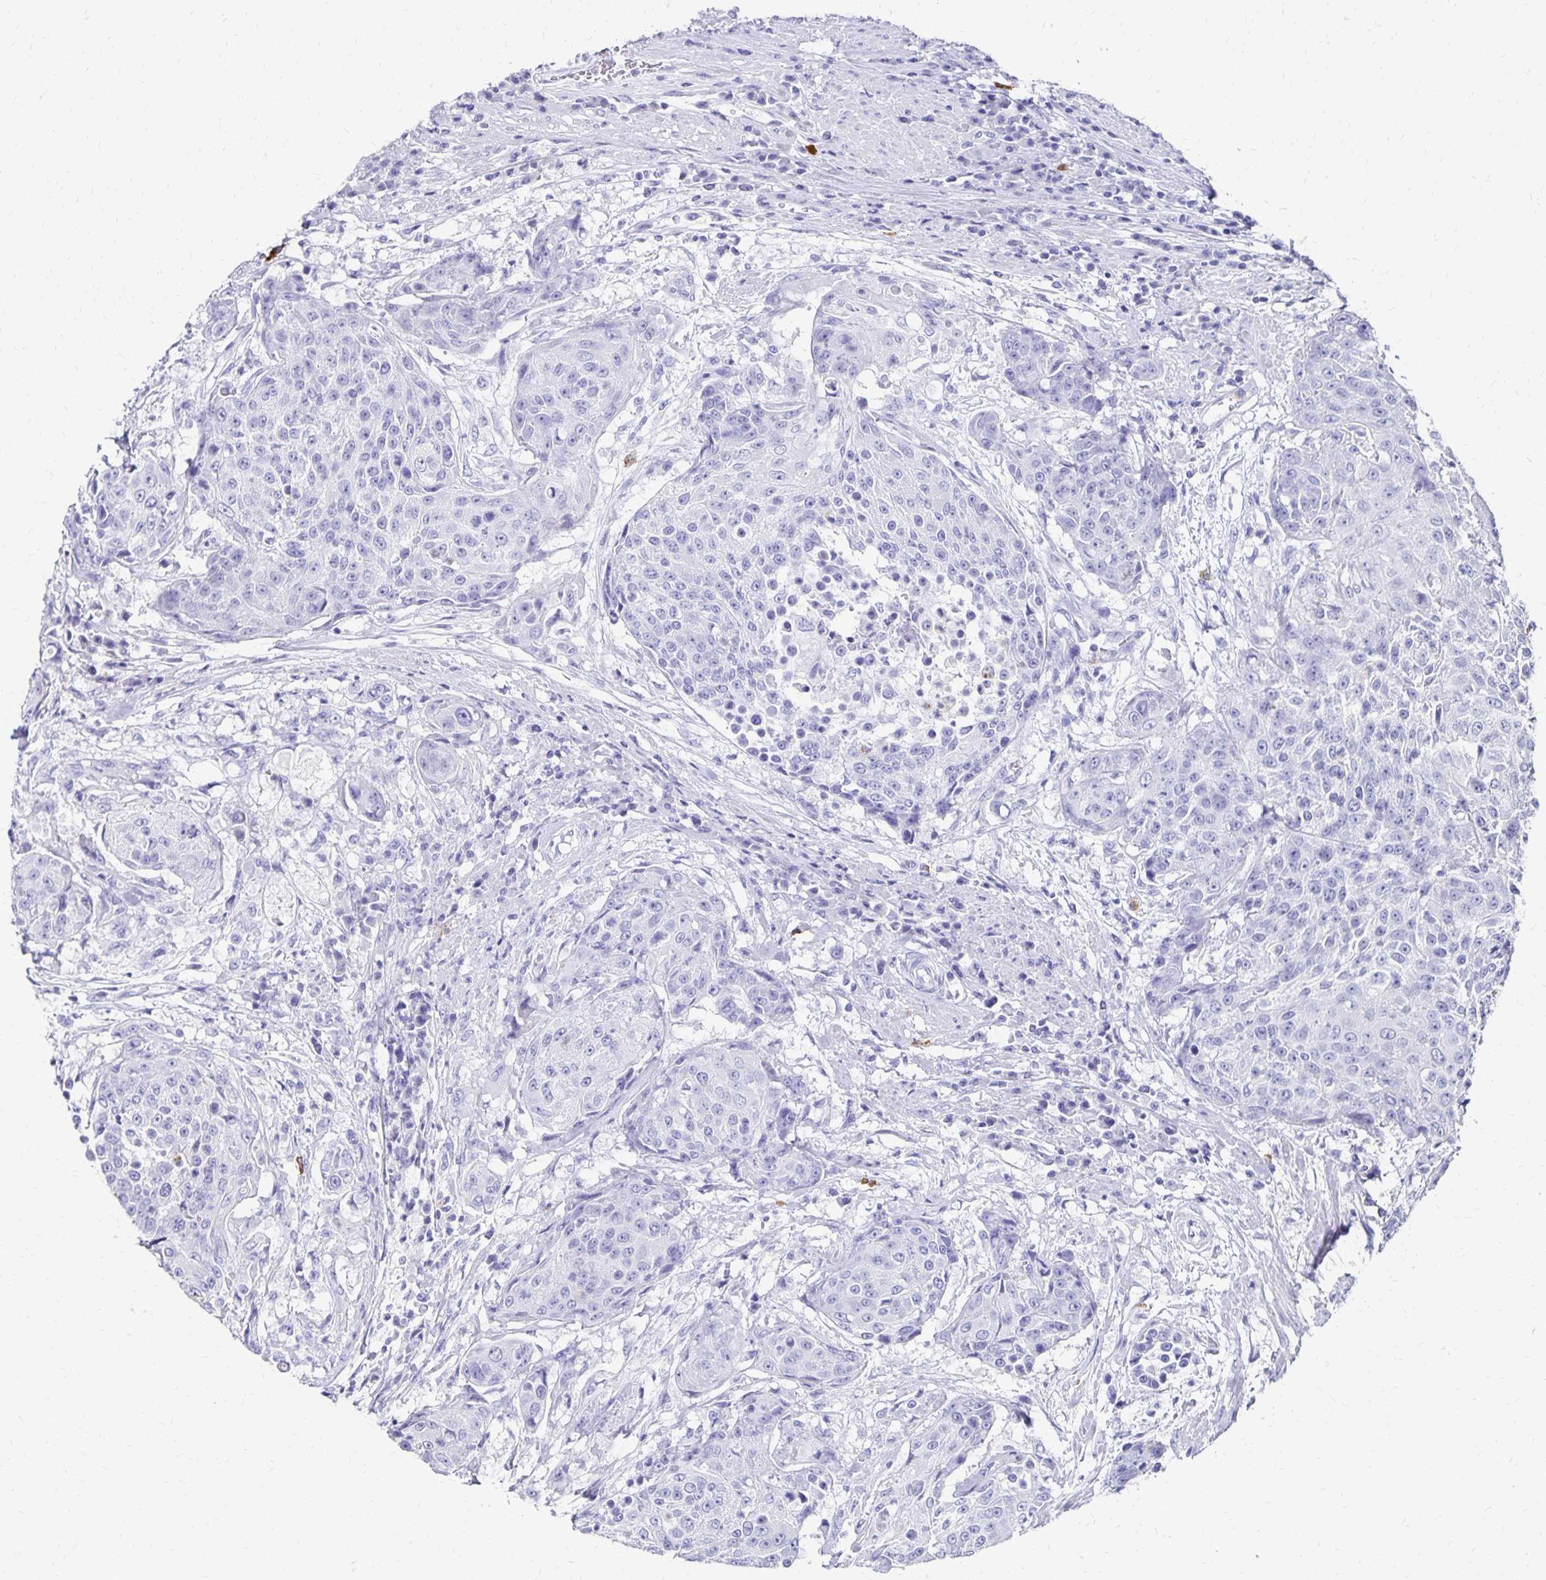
{"staining": {"intensity": "negative", "quantity": "none", "location": "none"}, "tissue": "urothelial cancer", "cell_type": "Tumor cells", "image_type": "cancer", "snomed": [{"axis": "morphology", "description": "Urothelial carcinoma, High grade"}, {"axis": "topography", "description": "Urinary bladder"}], "caption": "DAB immunohistochemical staining of urothelial cancer reveals no significant staining in tumor cells. (Brightfield microscopy of DAB (3,3'-diaminobenzidine) immunohistochemistry at high magnification).", "gene": "DYNLT4", "patient": {"sex": "female", "age": 63}}